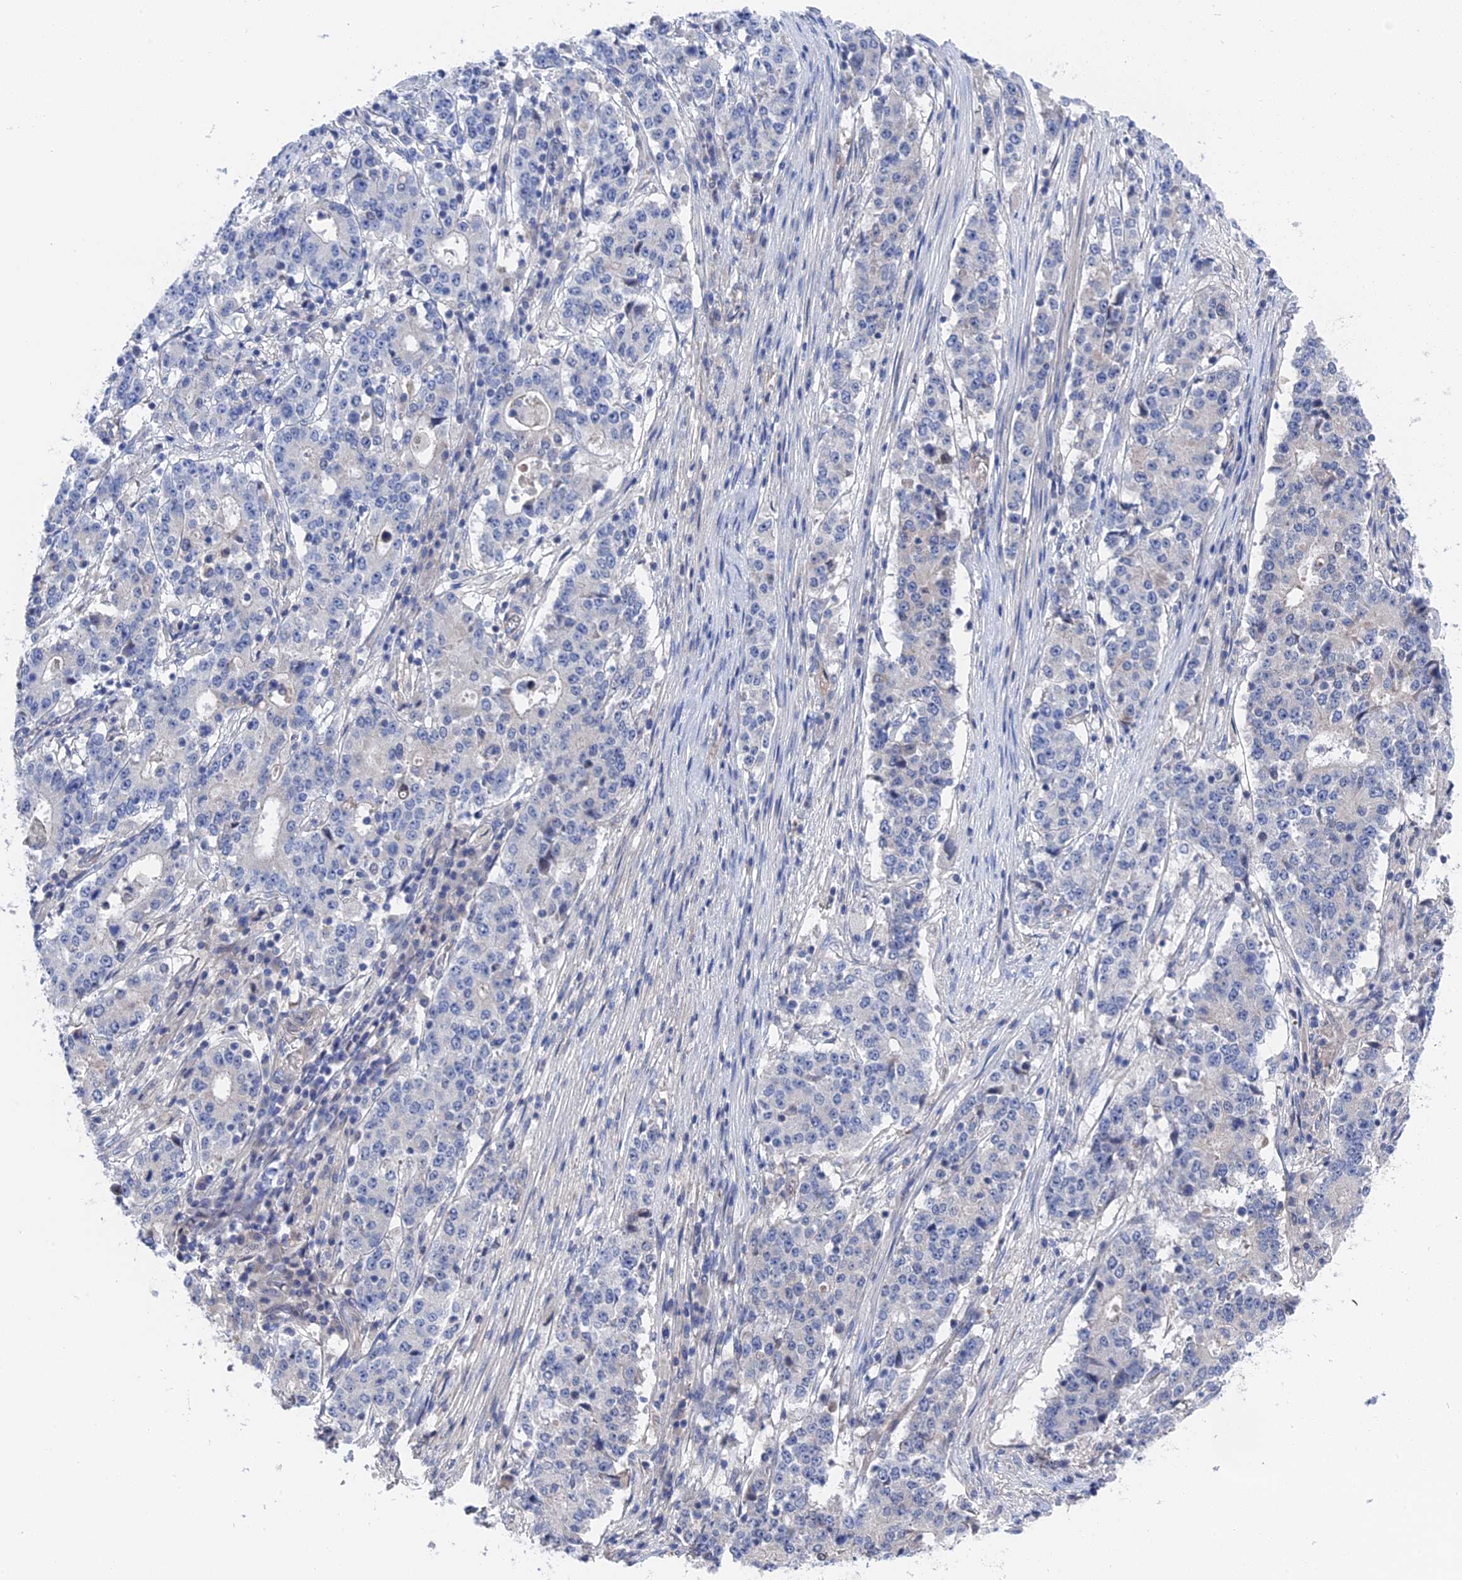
{"staining": {"intensity": "negative", "quantity": "none", "location": "none"}, "tissue": "stomach cancer", "cell_type": "Tumor cells", "image_type": "cancer", "snomed": [{"axis": "morphology", "description": "Adenocarcinoma, NOS"}, {"axis": "topography", "description": "Stomach"}], "caption": "IHC histopathology image of stomach cancer stained for a protein (brown), which exhibits no positivity in tumor cells. (DAB (3,3'-diaminobenzidine) IHC visualized using brightfield microscopy, high magnification).", "gene": "MTHFSD", "patient": {"sex": "male", "age": 59}}